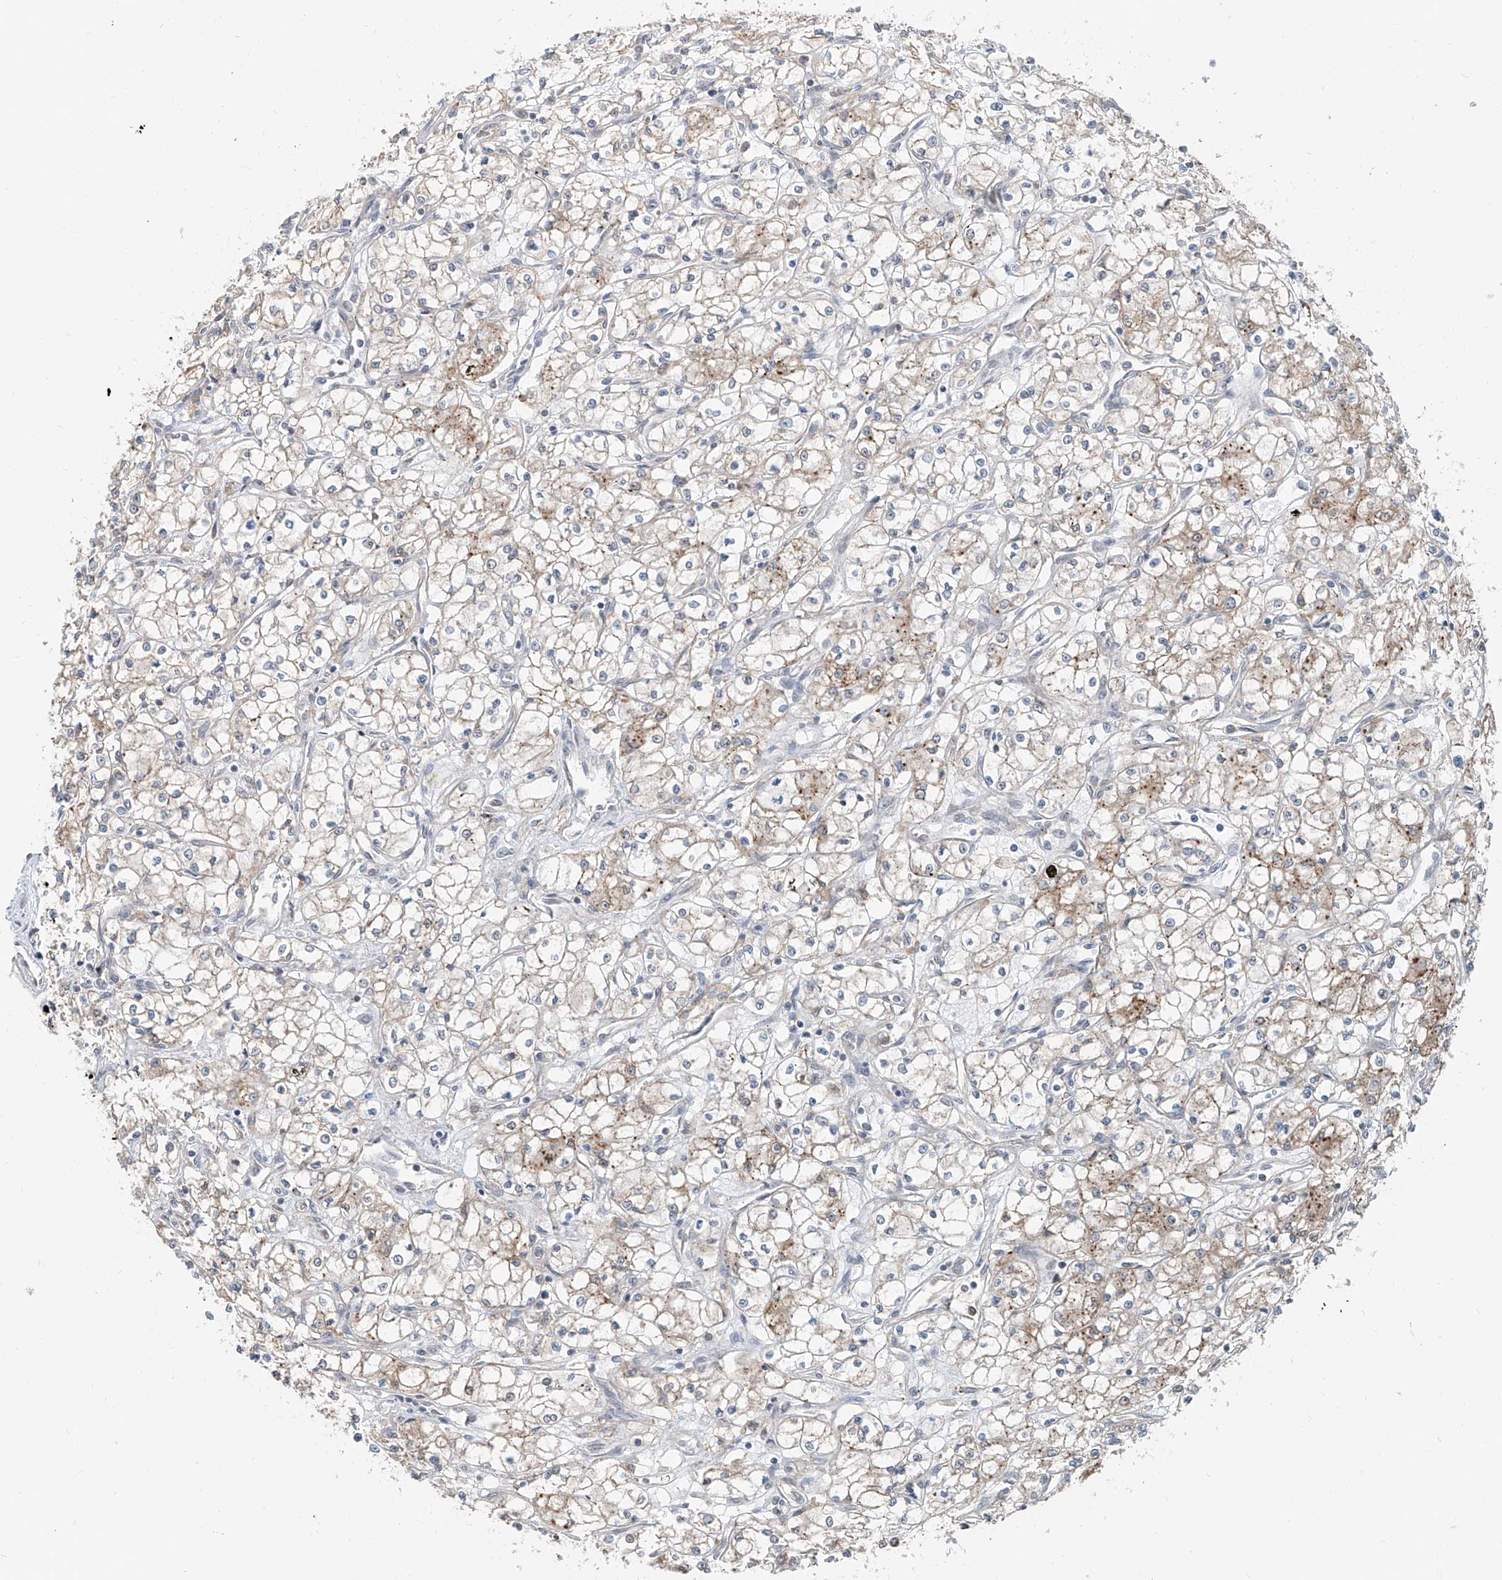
{"staining": {"intensity": "weak", "quantity": "25%-75%", "location": "cytoplasmic/membranous"}, "tissue": "renal cancer", "cell_type": "Tumor cells", "image_type": "cancer", "snomed": [{"axis": "morphology", "description": "Adenocarcinoma, NOS"}, {"axis": "topography", "description": "Kidney"}], "caption": "Immunohistochemistry (IHC) image of neoplastic tissue: human renal cancer stained using immunohistochemistry demonstrates low levels of weak protein expression localized specifically in the cytoplasmic/membranous of tumor cells, appearing as a cytoplasmic/membranous brown color.", "gene": "KCNK10", "patient": {"sex": "male", "age": 59}}